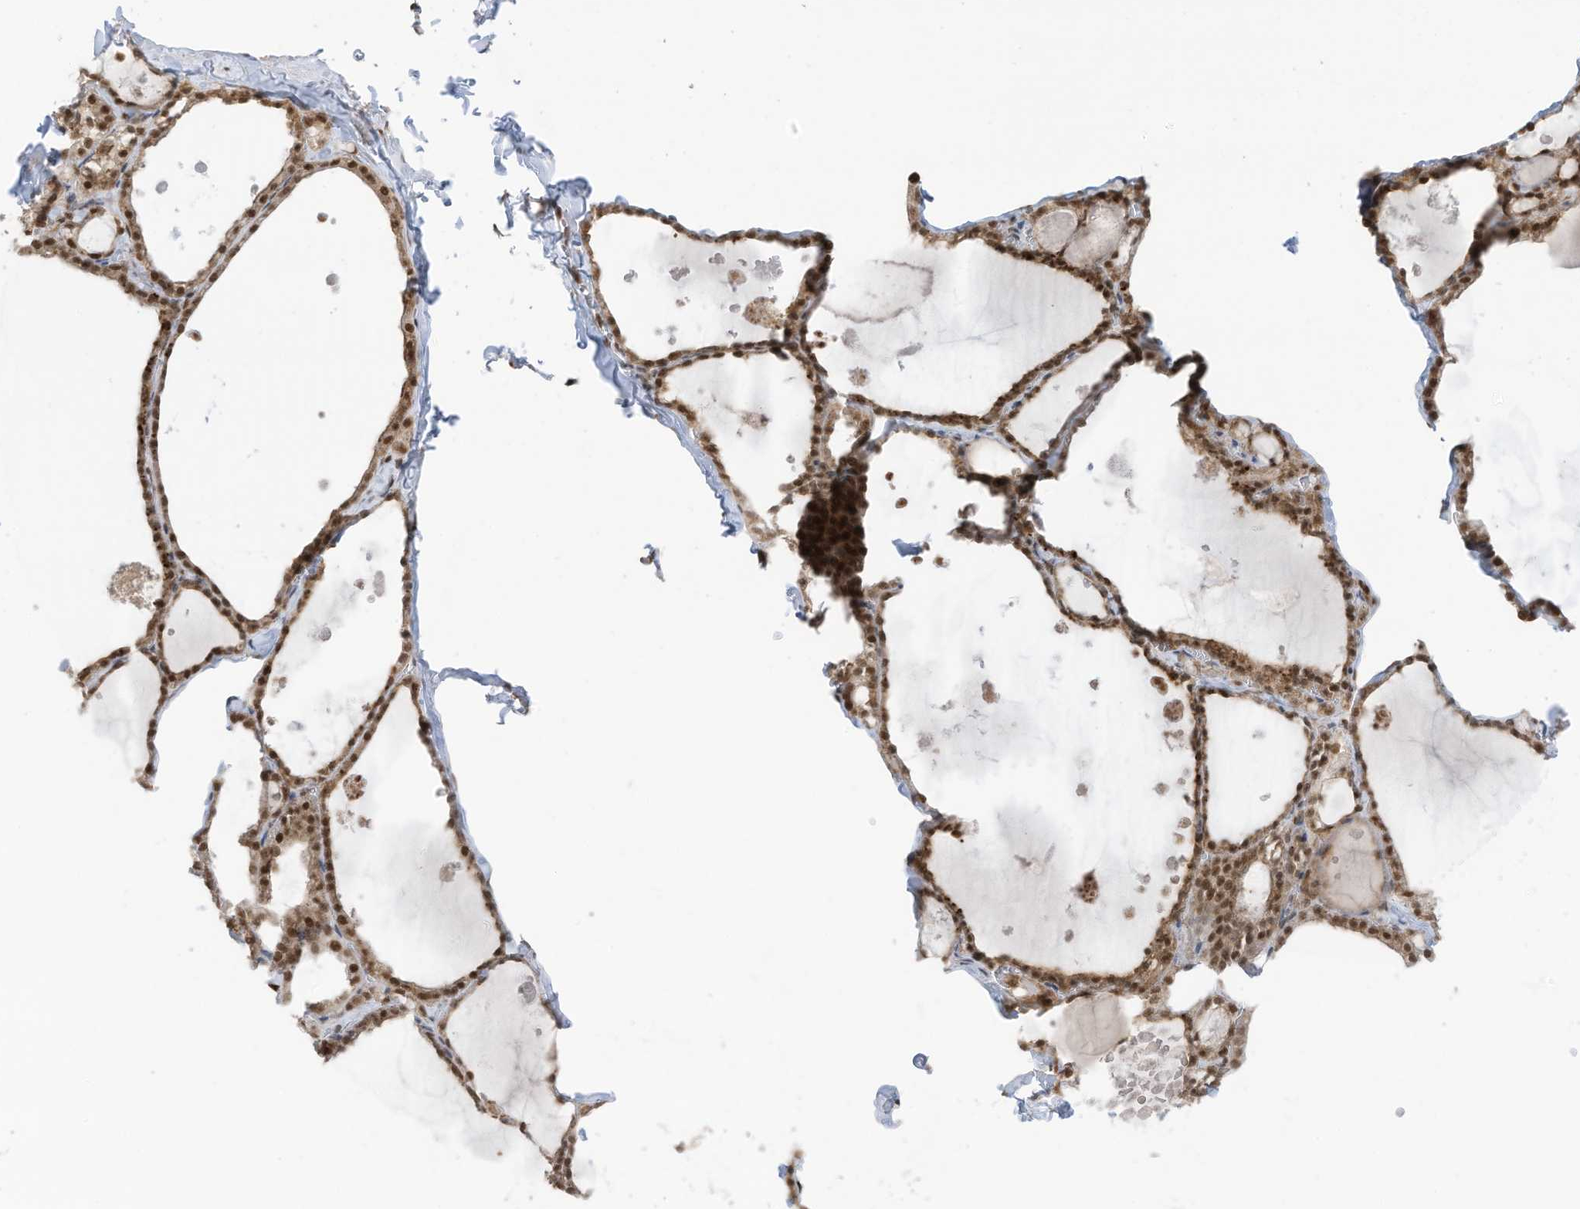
{"staining": {"intensity": "moderate", "quantity": ">75%", "location": "nuclear"}, "tissue": "thyroid gland", "cell_type": "Glandular cells", "image_type": "normal", "snomed": [{"axis": "morphology", "description": "Normal tissue, NOS"}, {"axis": "topography", "description": "Thyroid gland"}], "caption": "There is medium levels of moderate nuclear expression in glandular cells of unremarkable thyroid gland, as demonstrated by immunohistochemical staining (brown color).", "gene": "KPNB1", "patient": {"sex": "male", "age": 56}}